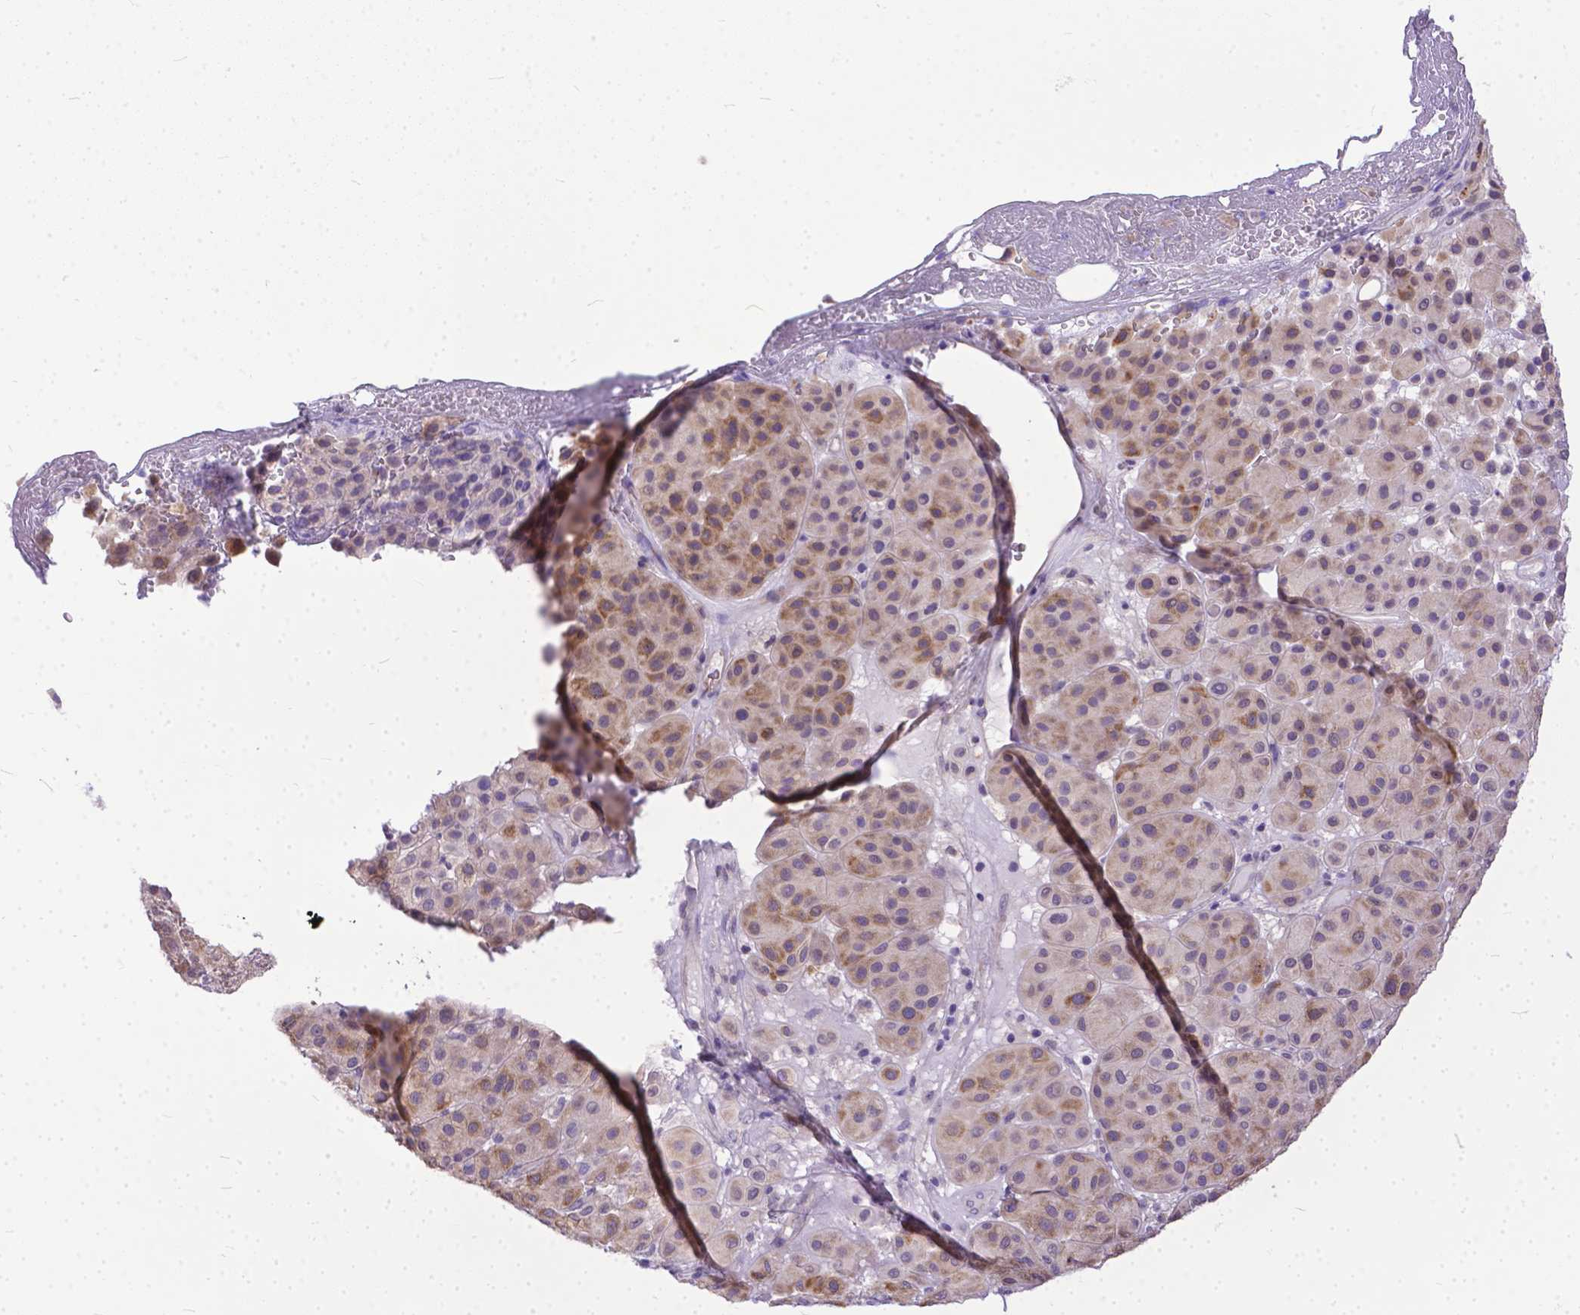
{"staining": {"intensity": "moderate", "quantity": "25%-75%", "location": "cytoplasmic/membranous"}, "tissue": "melanoma", "cell_type": "Tumor cells", "image_type": "cancer", "snomed": [{"axis": "morphology", "description": "Malignant melanoma, Metastatic site"}, {"axis": "topography", "description": "Smooth muscle"}], "caption": "Moderate cytoplasmic/membranous protein expression is appreciated in about 25%-75% of tumor cells in malignant melanoma (metastatic site). The protein is shown in brown color, while the nuclei are stained blue.", "gene": "TTLL6", "patient": {"sex": "male", "age": 41}}